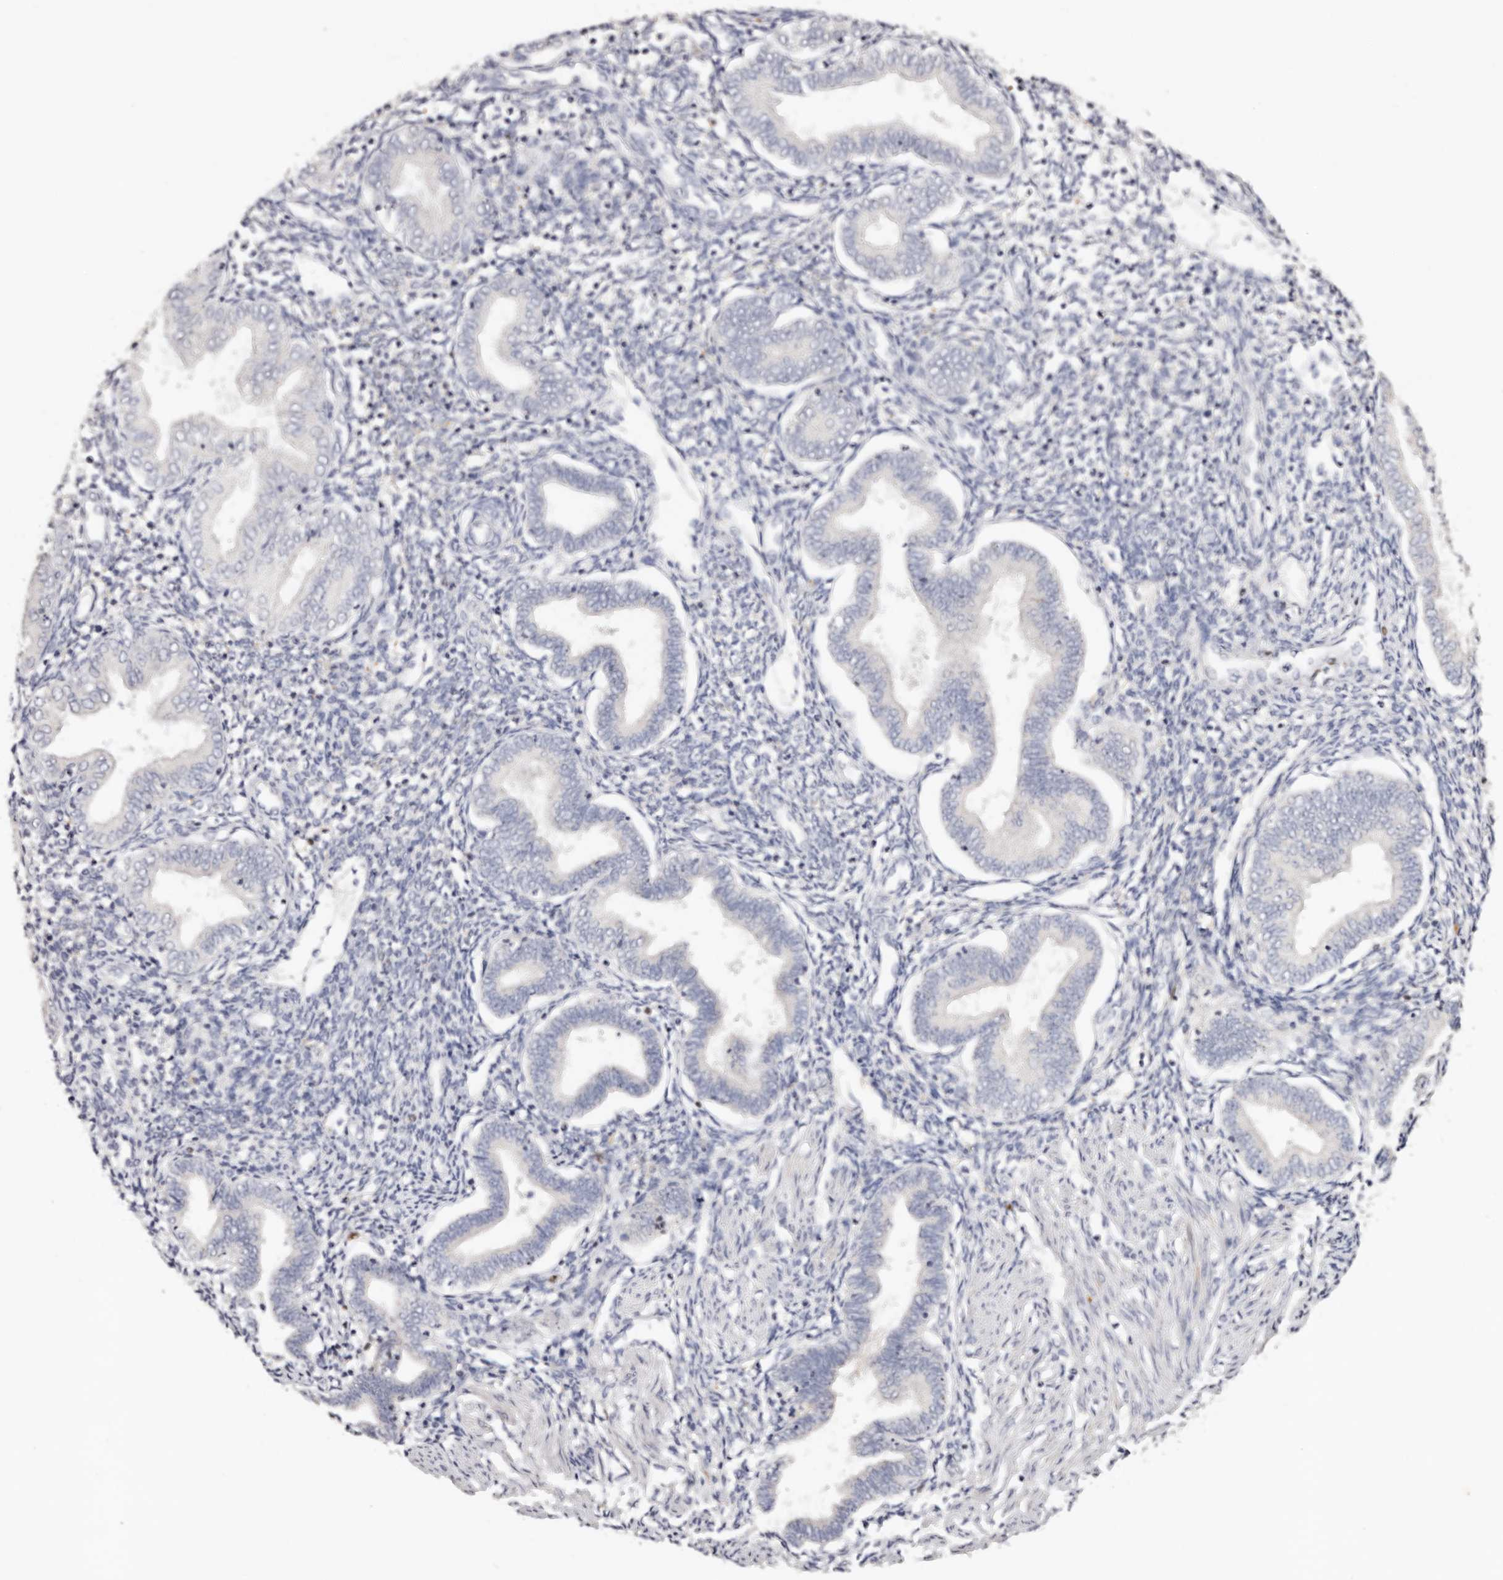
{"staining": {"intensity": "moderate", "quantity": "25%-75%", "location": "nuclear"}, "tissue": "endometrium", "cell_type": "Cells in endometrial stroma", "image_type": "normal", "snomed": [{"axis": "morphology", "description": "Normal tissue, NOS"}, {"axis": "topography", "description": "Endometrium"}], "caption": "Immunohistochemistry (IHC) image of unremarkable endometrium: endometrium stained using immunohistochemistry demonstrates medium levels of moderate protein expression localized specifically in the nuclear of cells in endometrial stroma, appearing as a nuclear brown color.", "gene": "IQGAP3", "patient": {"sex": "female", "age": 53}}